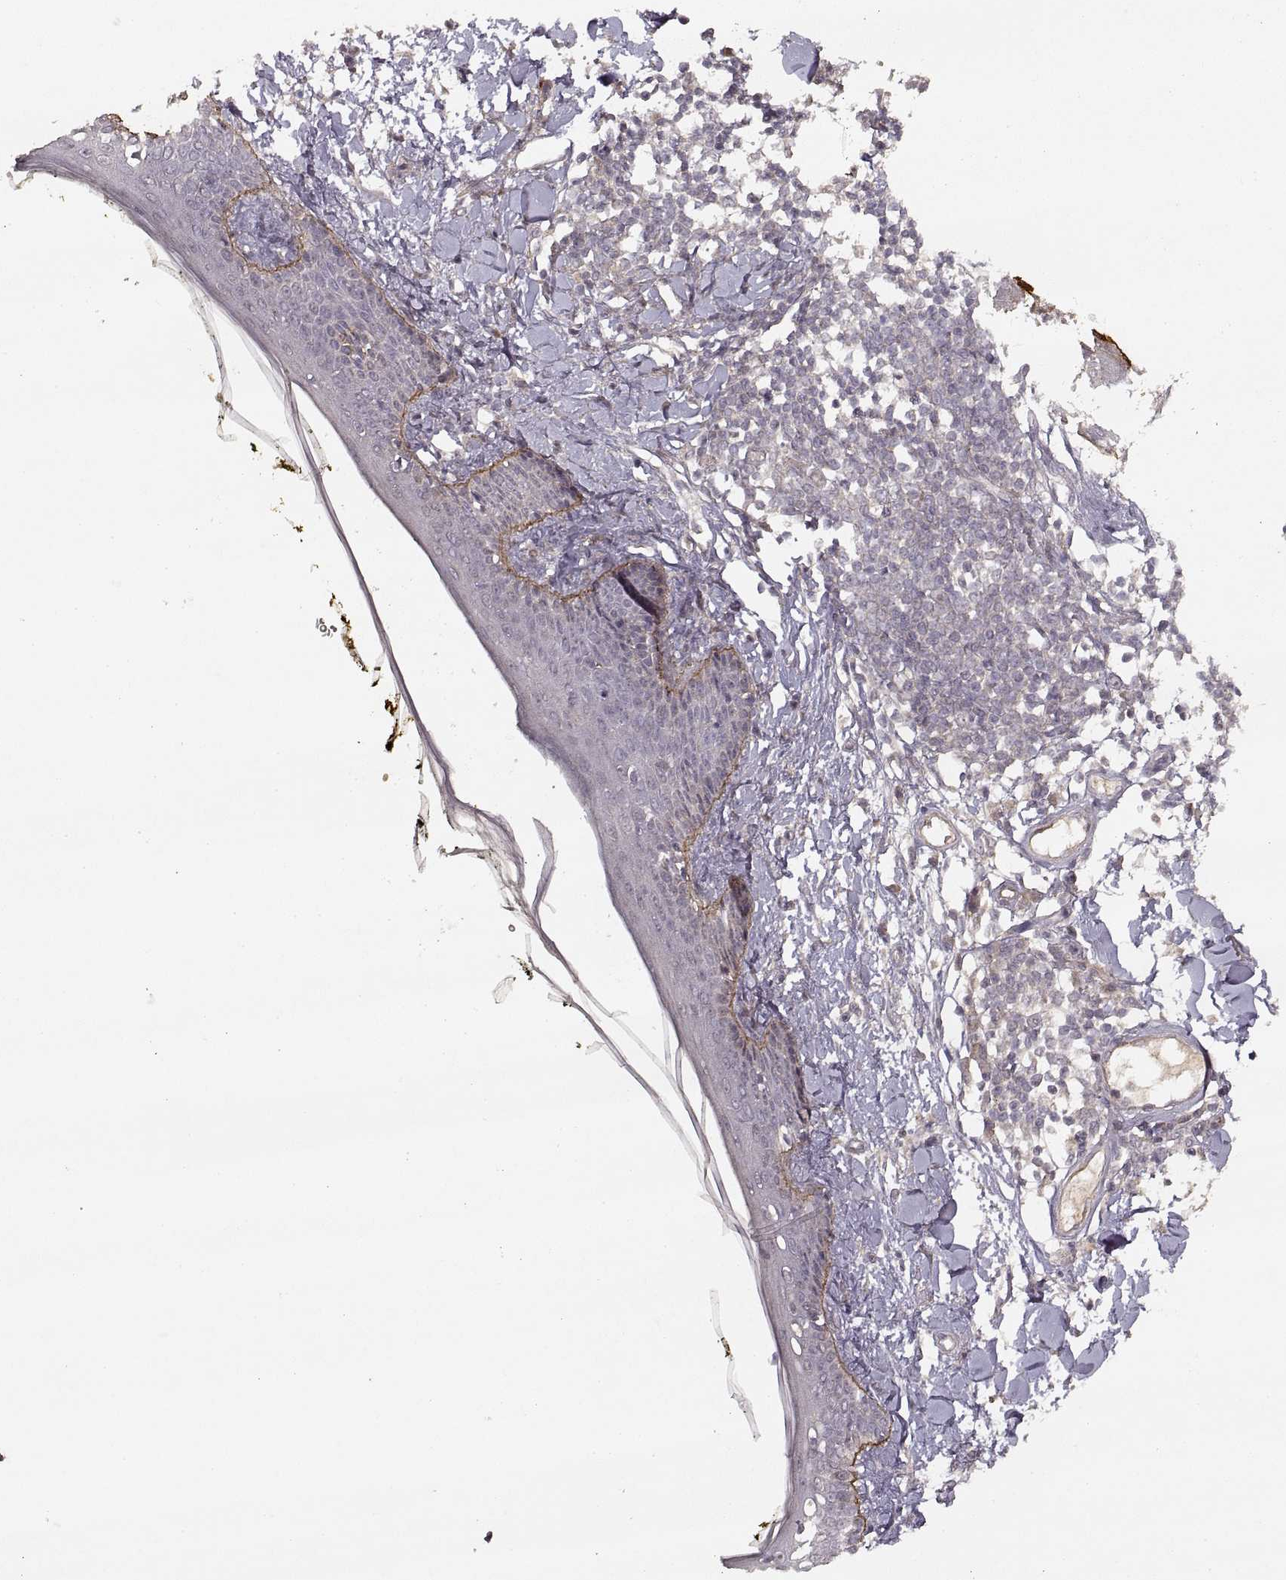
{"staining": {"intensity": "negative", "quantity": "none", "location": "none"}, "tissue": "skin", "cell_type": "Fibroblasts", "image_type": "normal", "snomed": [{"axis": "morphology", "description": "Normal tissue, NOS"}, {"axis": "topography", "description": "Skin"}], "caption": "Immunohistochemical staining of benign human skin demonstrates no significant staining in fibroblasts.", "gene": "LAMC2", "patient": {"sex": "male", "age": 76}}